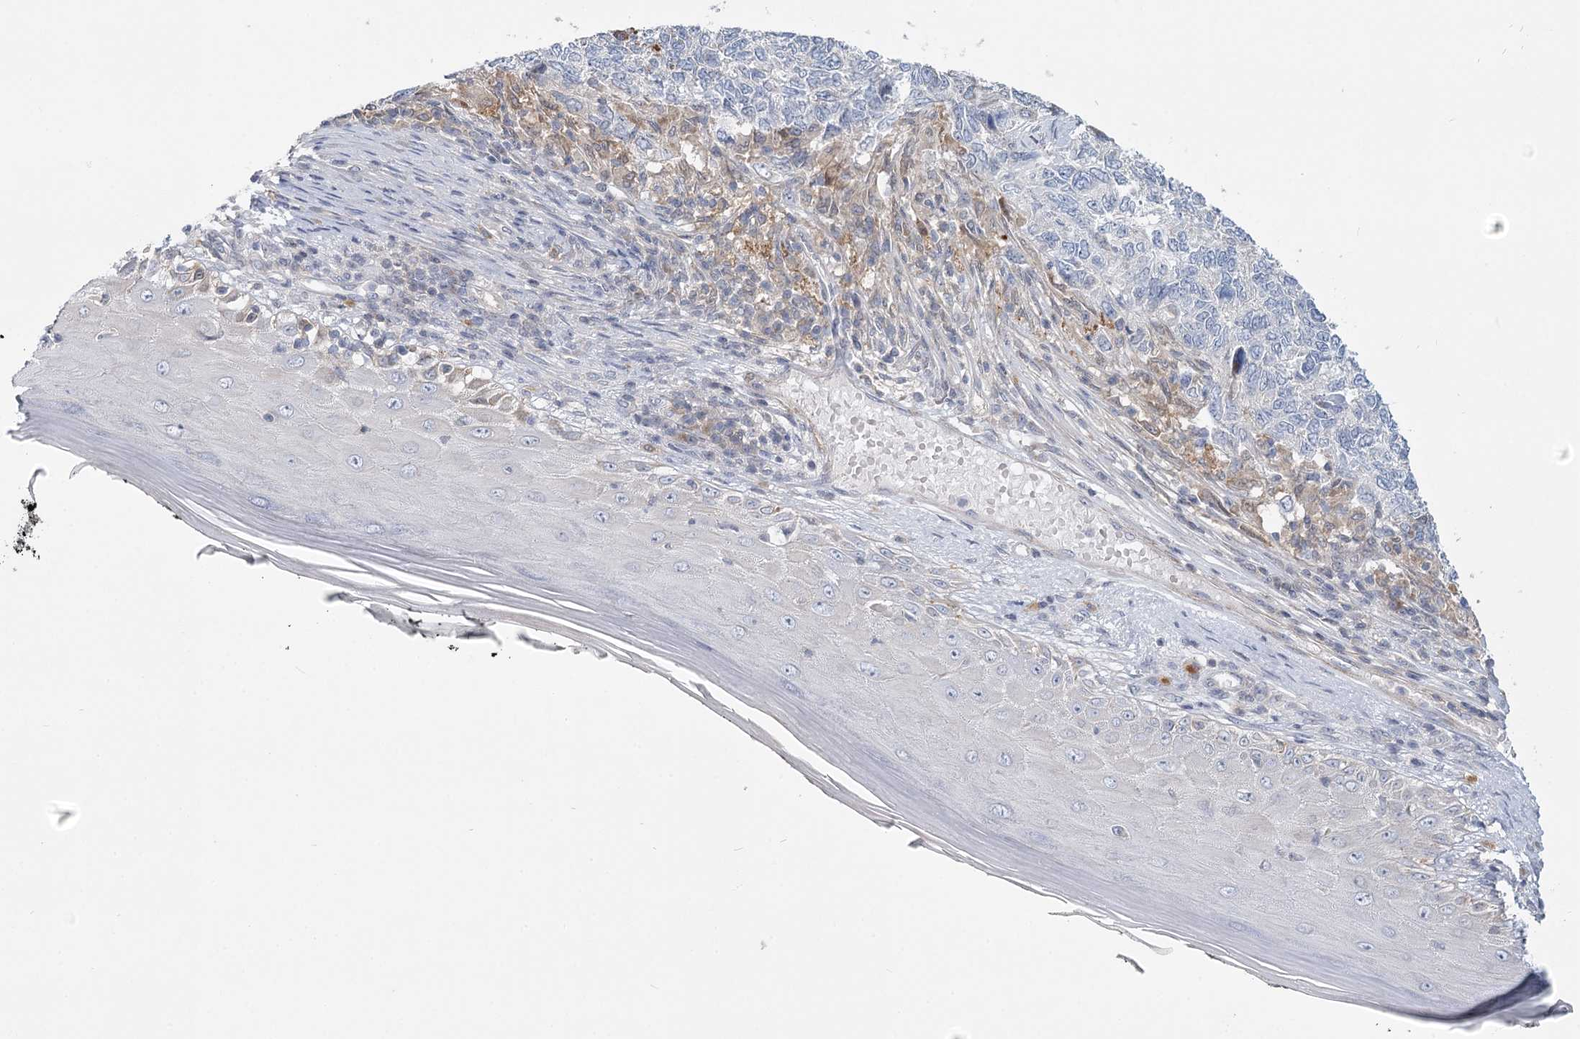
{"staining": {"intensity": "negative", "quantity": "none", "location": "none"}, "tissue": "skin cancer", "cell_type": "Tumor cells", "image_type": "cancer", "snomed": [{"axis": "morphology", "description": "Basal cell carcinoma"}, {"axis": "topography", "description": "Skin"}], "caption": "Immunohistochemistry image of human skin cancer (basal cell carcinoma) stained for a protein (brown), which exhibits no staining in tumor cells. (DAB (3,3'-diaminobenzidine) immunohistochemistry (IHC) visualized using brightfield microscopy, high magnification).", "gene": "USP11", "patient": {"sex": "female", "age": 65}}